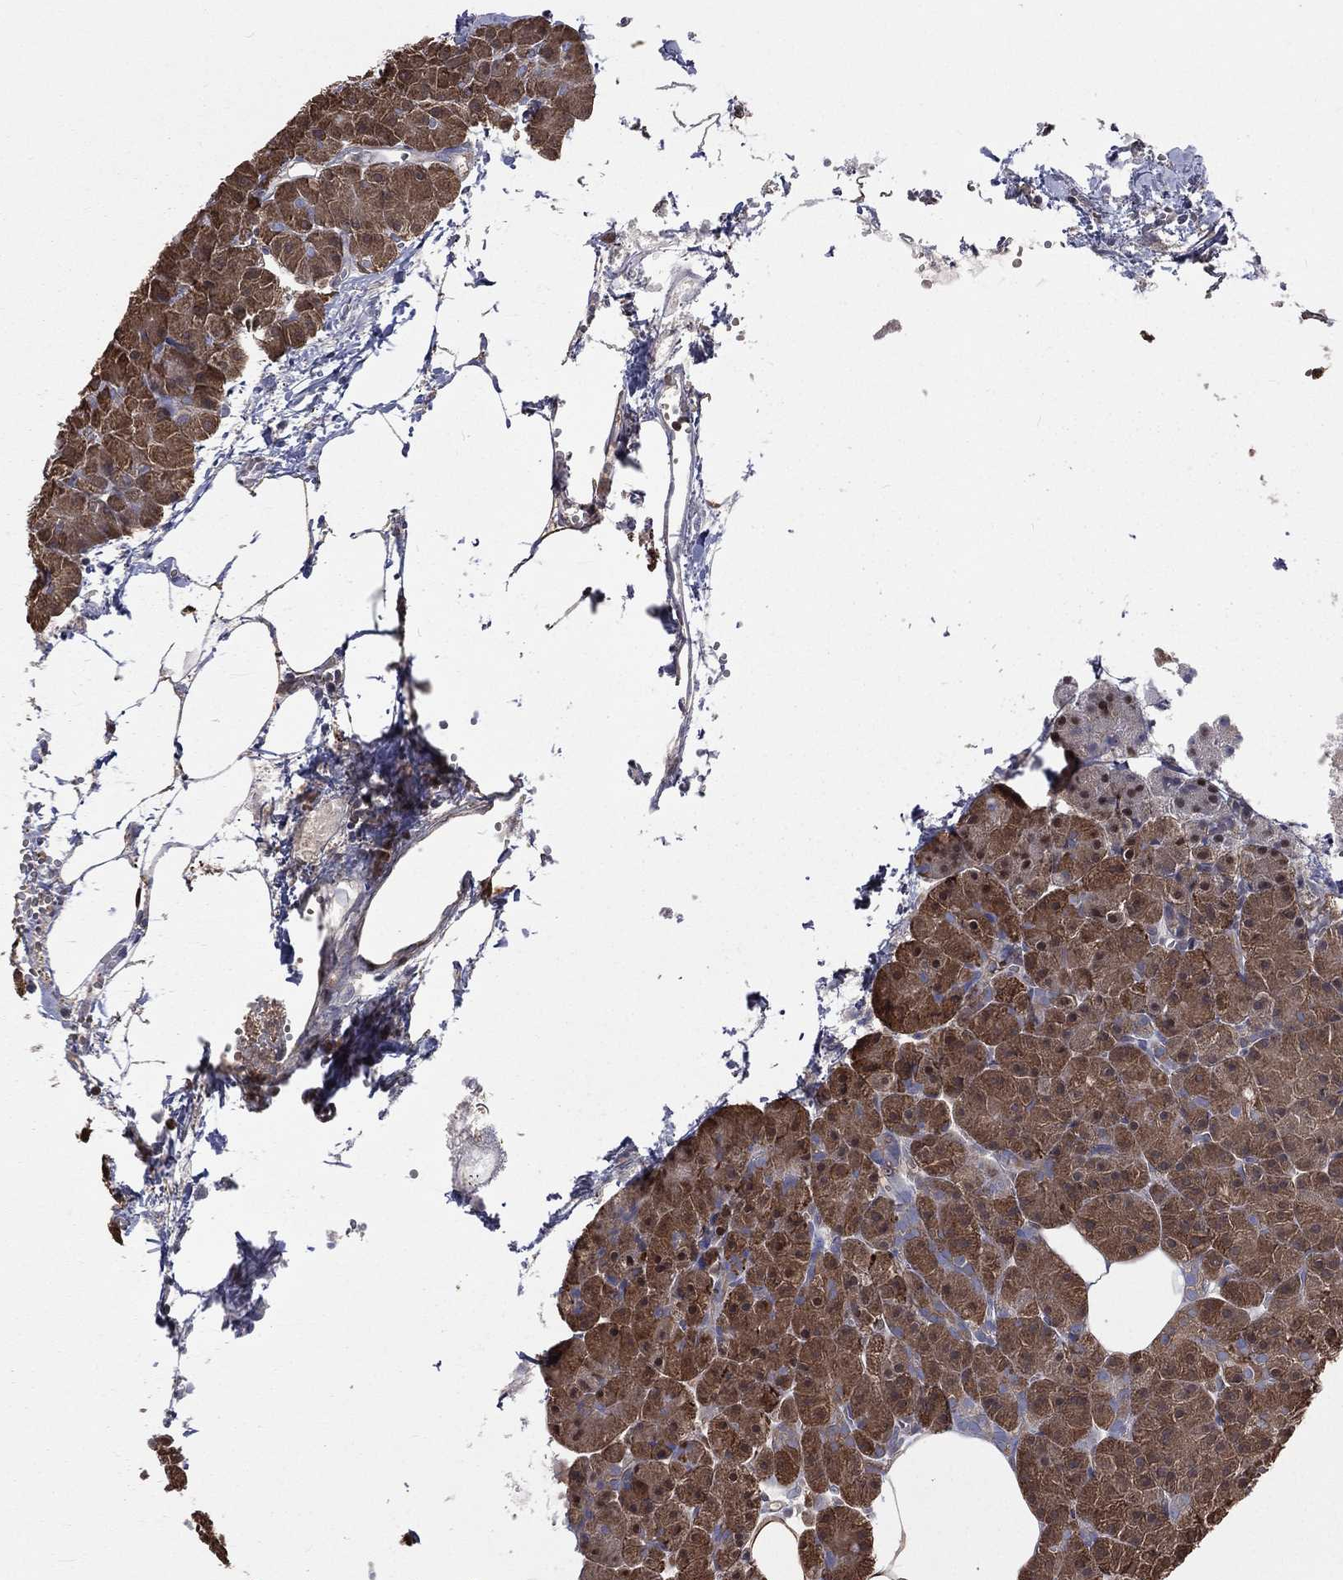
{"staining": {"intensity": "moderate", "quantity": ">75%", "location": "cytoplasmic/membranous"}, "tissue": "pancreas", "cell_type": "Exocrine glandular cells", "image_type": "normal", "snomed": [{"axis": "morphology", "description": "Normal tissue, NOS"}, {"axis": "topography", "description": "Pancreas"}], "caption": "High-magnification brightfield microscopy of unremarkable pancreas stained with DAB (brown) and counterstained with hematoxylin (blue). exocrine glandular cells exhibit moderate cytoplasmic/membranous staining is identified in about>75% of cells.", "gene": "TBC1D2", "patient": {"sex": "male", "age": 61}}